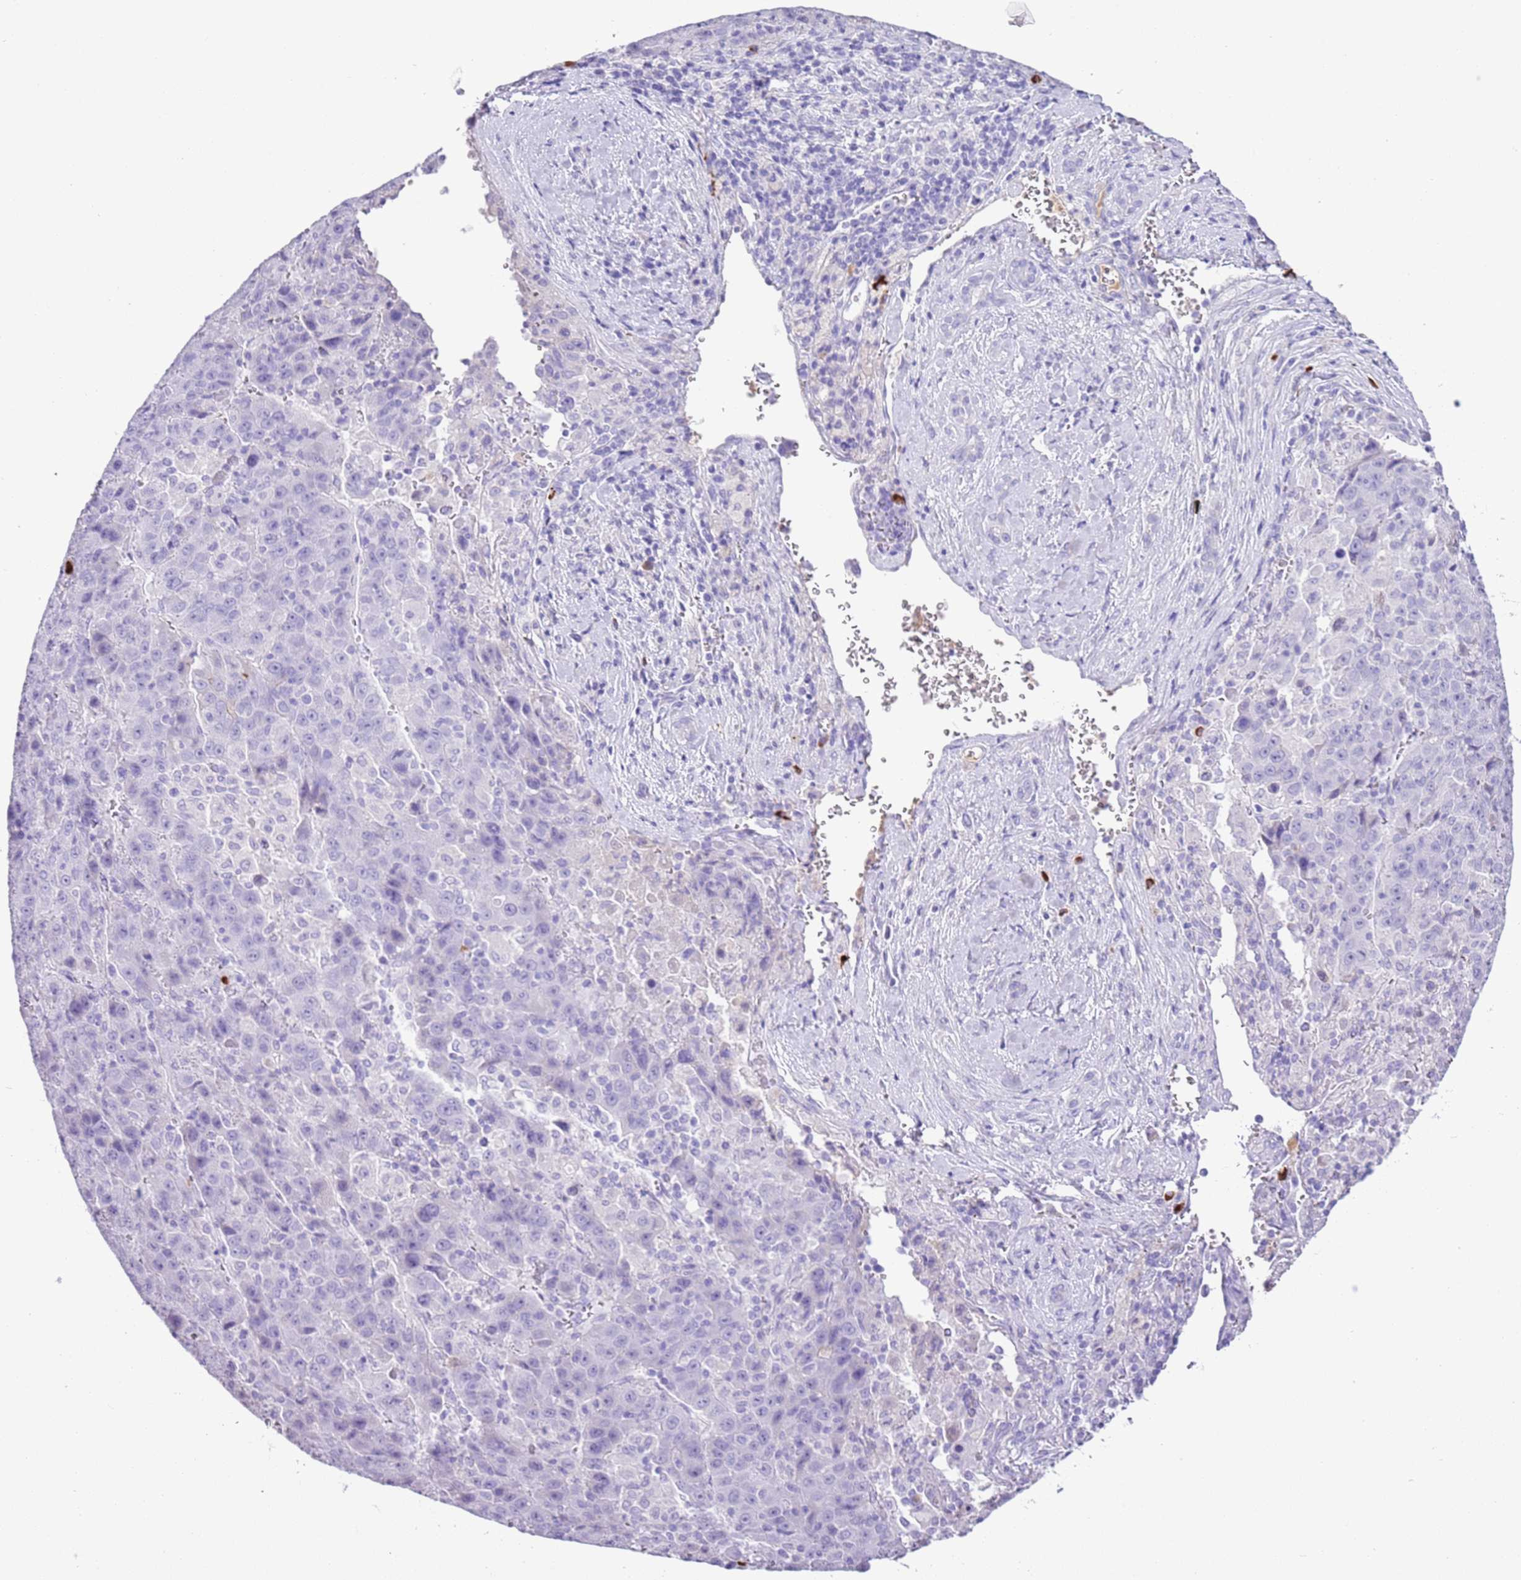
{"staining": {"intensity": "negative", "quantity": "none", "location": "none"}, "tissue": "liver cancer", "cell_type": "Tumor cells", "image_type": "cancer", "snomed": [{"axis": "morphology", "description": "Carcinoma, Hepatocellular, NOS"}, {"axis": "topography", "description": "Liver"}], "caption": "High power microscopy micrograph of an immunohistochemistry (IHC) photomicrograph of liver cancer (hepatocellular carcinoma), revealing no significant positivity in tumor cells.", "gene": "IGKV3D-11", "patient": {"sex": "female", "age": 53}}